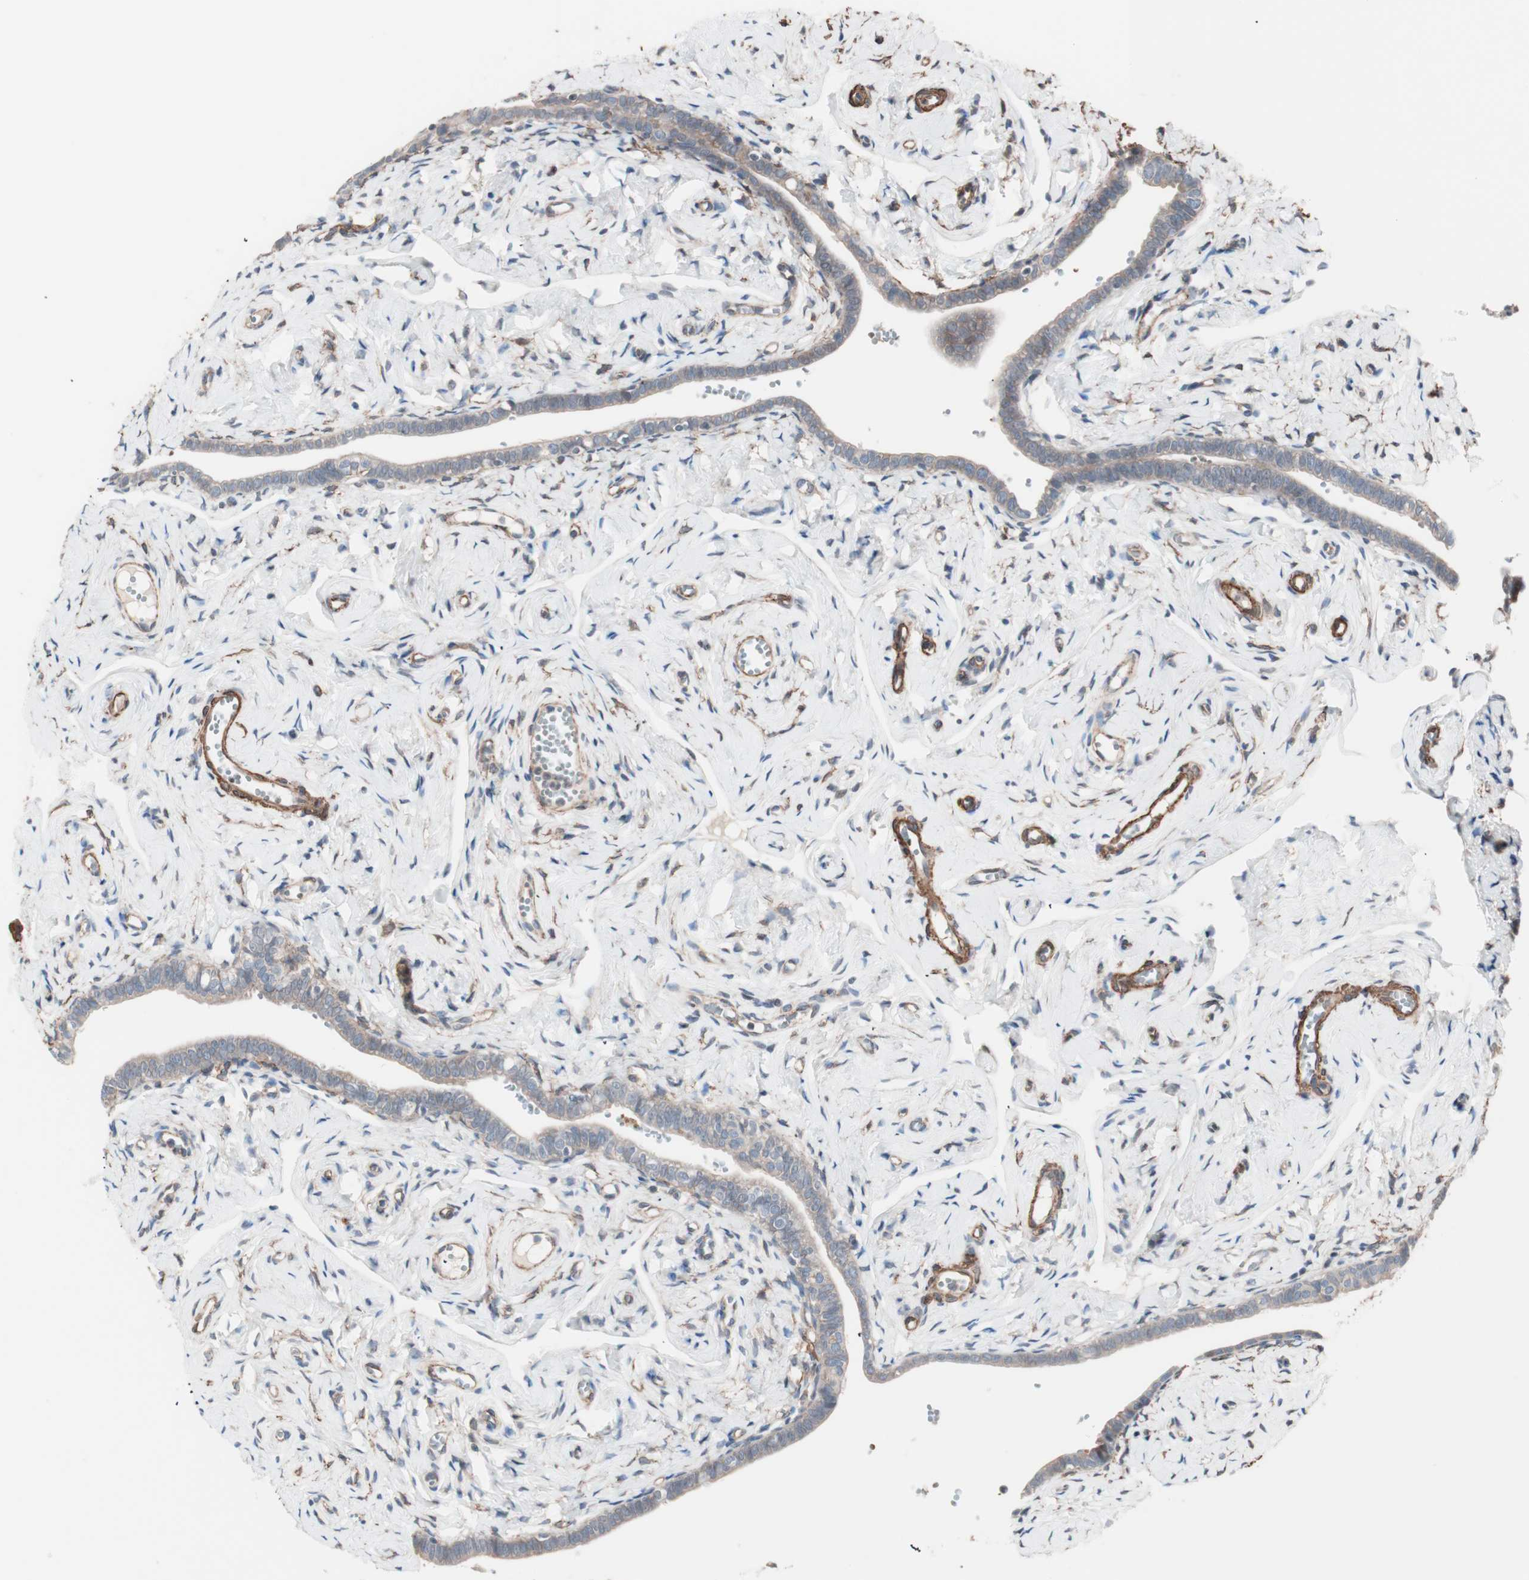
{"staining": {"intensity": "weak", "quantity": ">75%", "location": "cytoplasmic/membranous"}, "tissue": "fallopian tube", "cell_type": "Glandular cells", "image_type": "normal", "snomed": [{"axis": "morphology", "description": "Normal tissue, NOS"}, {"axis": "topography", "description": "Fallopian tube"}], "caption": "Glandular cells reveal low levels of weak cytoplasmic/membranous expression in about >75% of cells in normal fallopian tube.", "gene": "ALG5", "patient": {"sex": "female", "age": 71}}